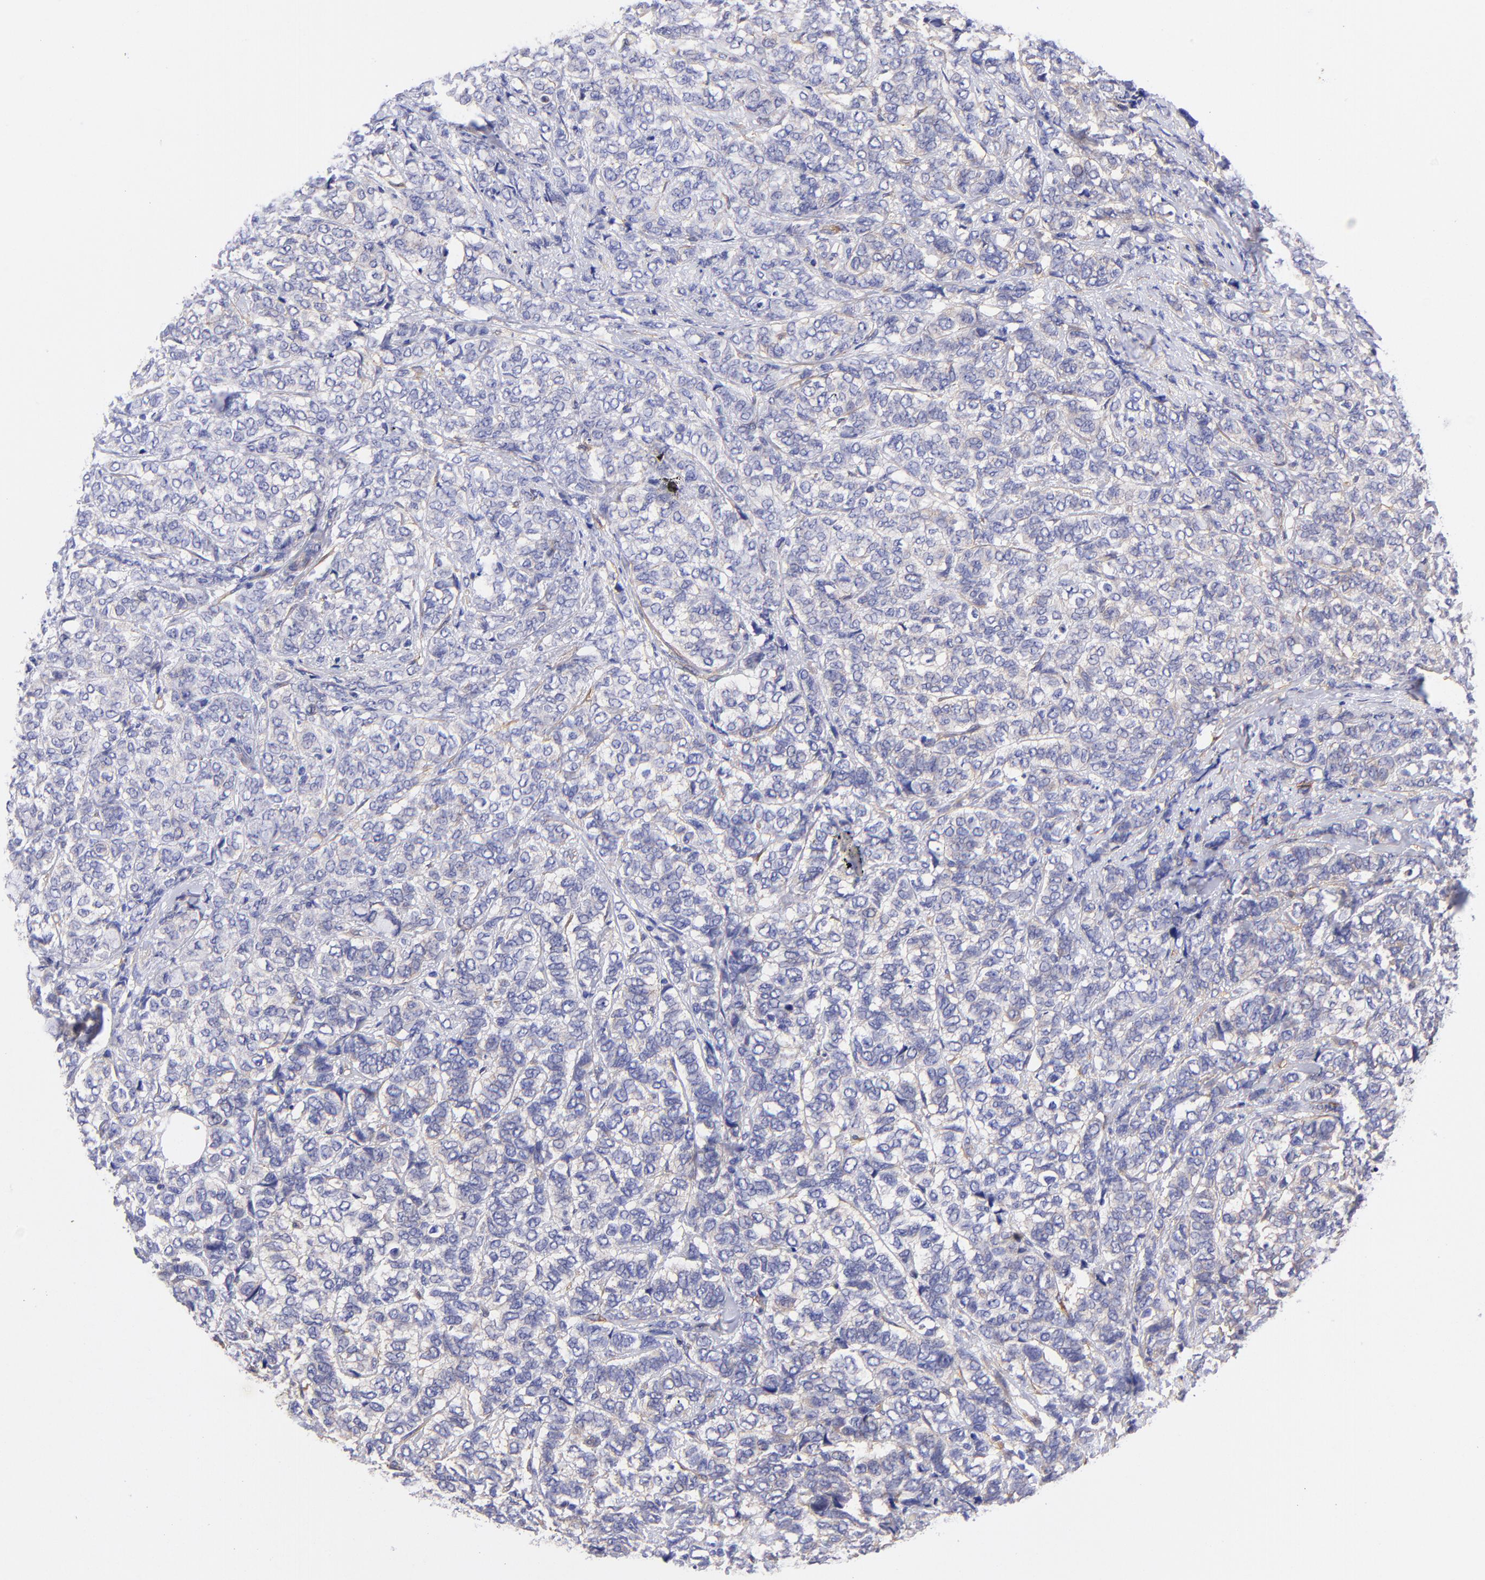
{"staining": {"intensity": "weak", "quantity": "<25%", "location": "cytoplasmic/membranous"}, "tissue": "breast cancer", "cell_type": "Tumor cells", "image_type": "cancer", "snomed": [{"axis": "morphology", "description": "Lobular carcinoma"}, {"axis": "topography", "description": "Breast"}], "caption": "Micrograph shows no significant protein expression in tumor cells of breast lobular carcinoma.", "gene": "PPFIBP1", "patient": {"sex": "female", "age": 60}}